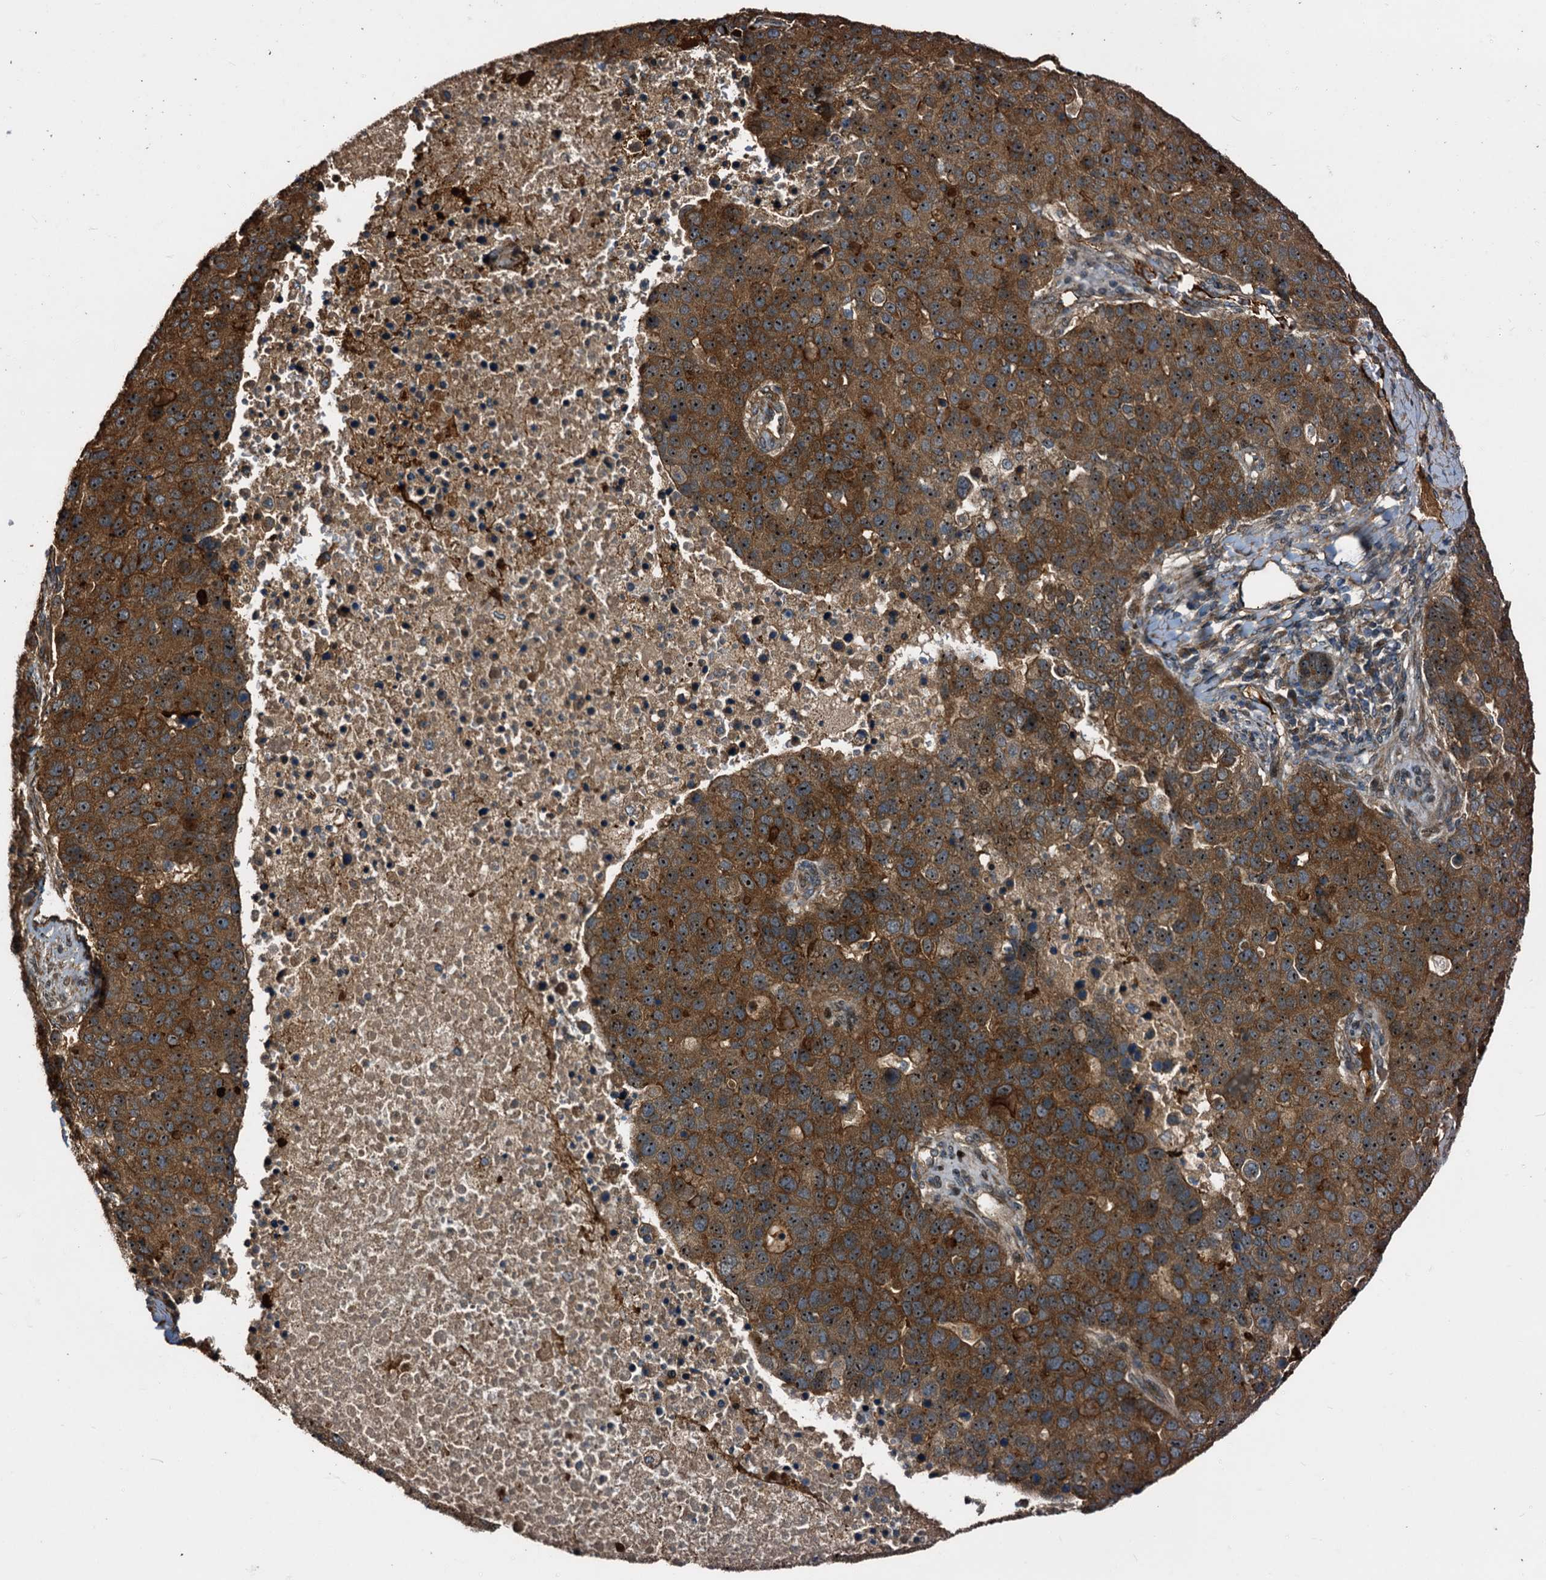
{"staining": {"intensity": "strong", "quantity": ">75%", "location": "cytoplasmic/membranous,nuclear"}, "tissue": "pancreatic cancer", "cell_type": "Tumor cells", "image_type": "cancer", "snomed": [{"axis": "morphology", "description": "Adenocarcinoma, NOS"}, {"axis": "topography", "description": "Pancreas"}], "caption": "Immunohistochemistry (IHC) image of human adenocarcinoma (pancreatic) stained for a protein (brown), which shows high levels of strong cytoplasmic/membranous and nuclear expression in approximately >75% of tumor cells.", "gene": "PEX5", "patient": {"sex": "female", "age": 61}}